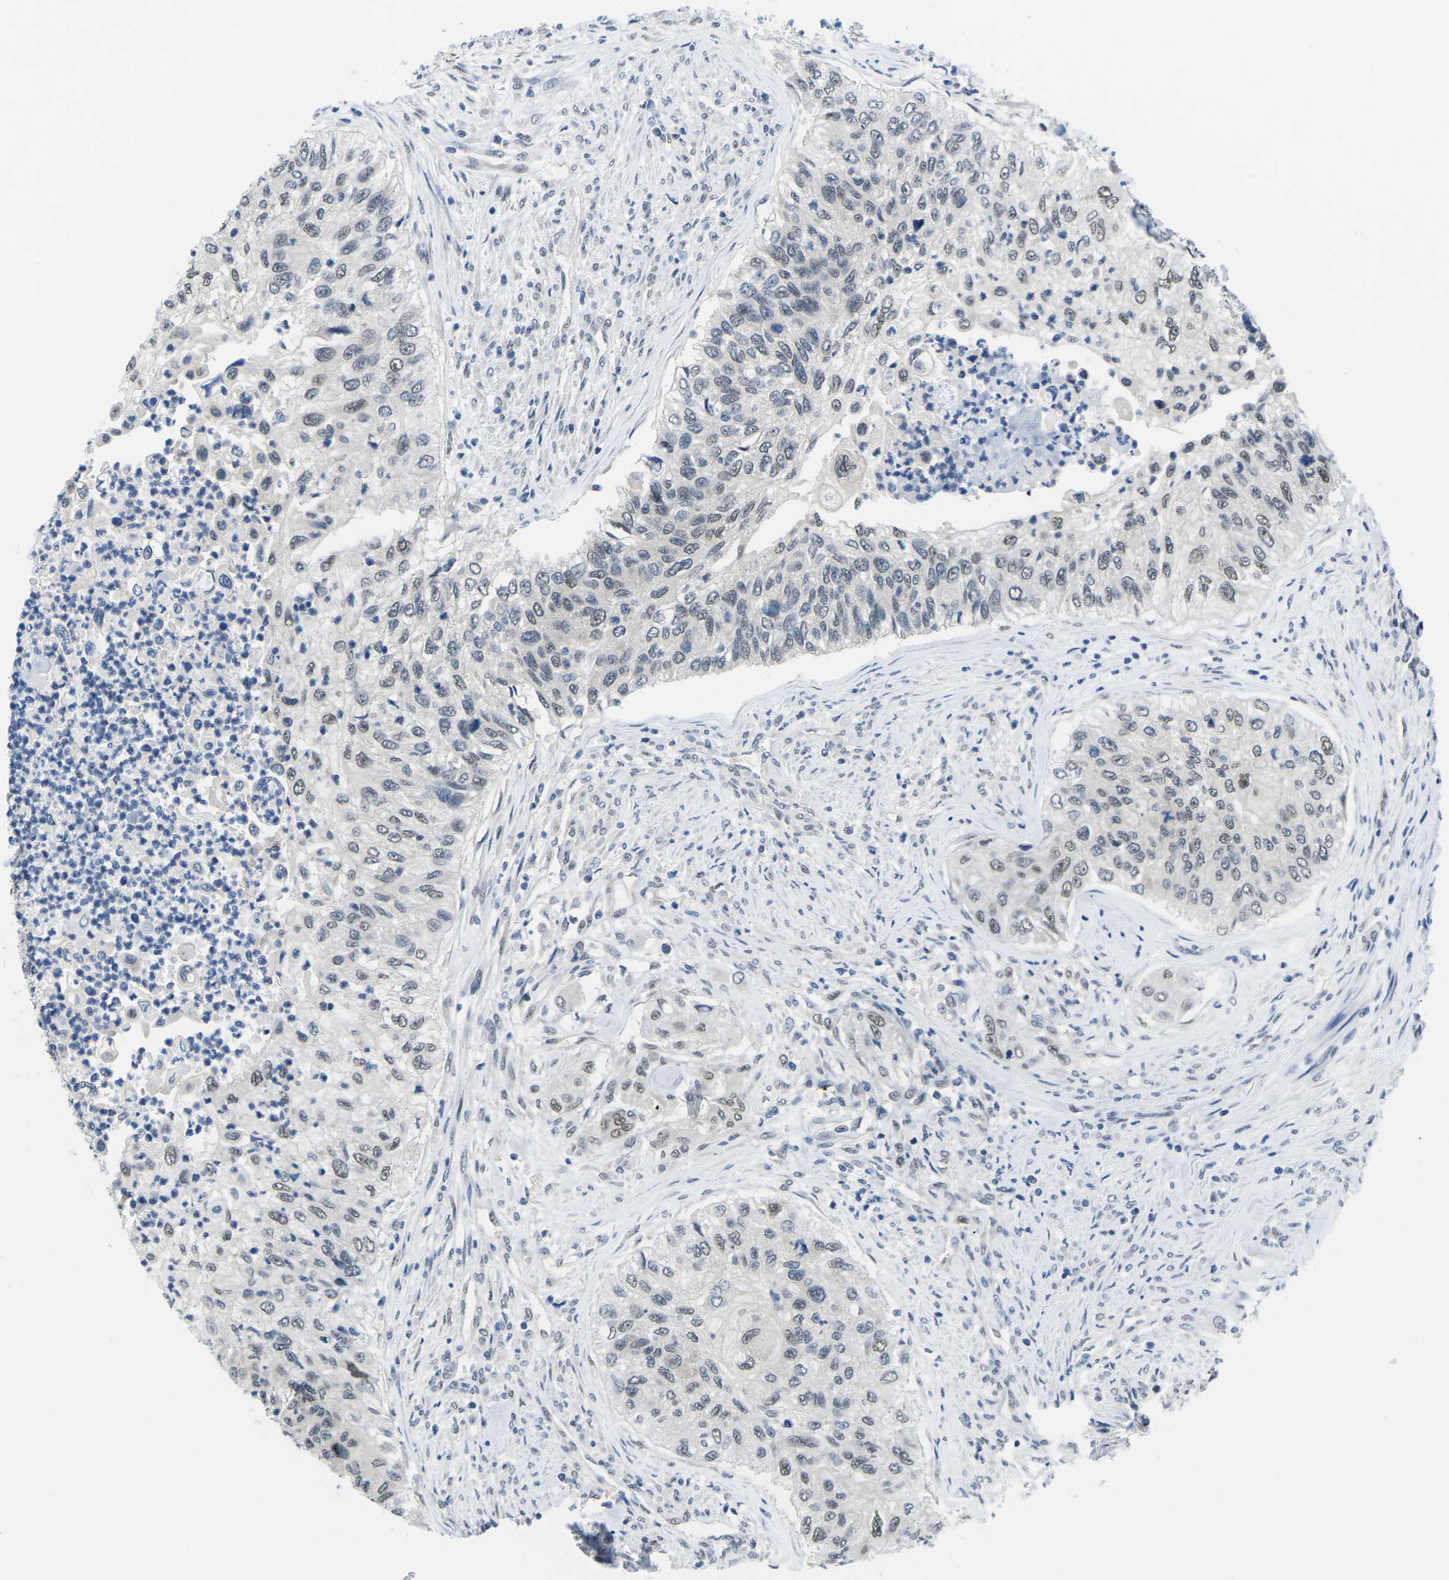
{"staining": {"intensity": "weak", "quantity": "<25%", "location": "nuclear"}, "tissue": "urothelial cancer", "cell_type": "Tumor cells", "image_type": "cancer", "snomed": [{"axis": "morphology", "description": "Urothelial carcinoma, High grade"}, {"axis": "topography", "description": "Urinary bladder"}], "caption": "The histopathology image exhibits no significant staining in tumor cells of high-grade urothelial carcinoma.", "gene": "UBA7", "patient": {"sex": "female", "age": 60}}